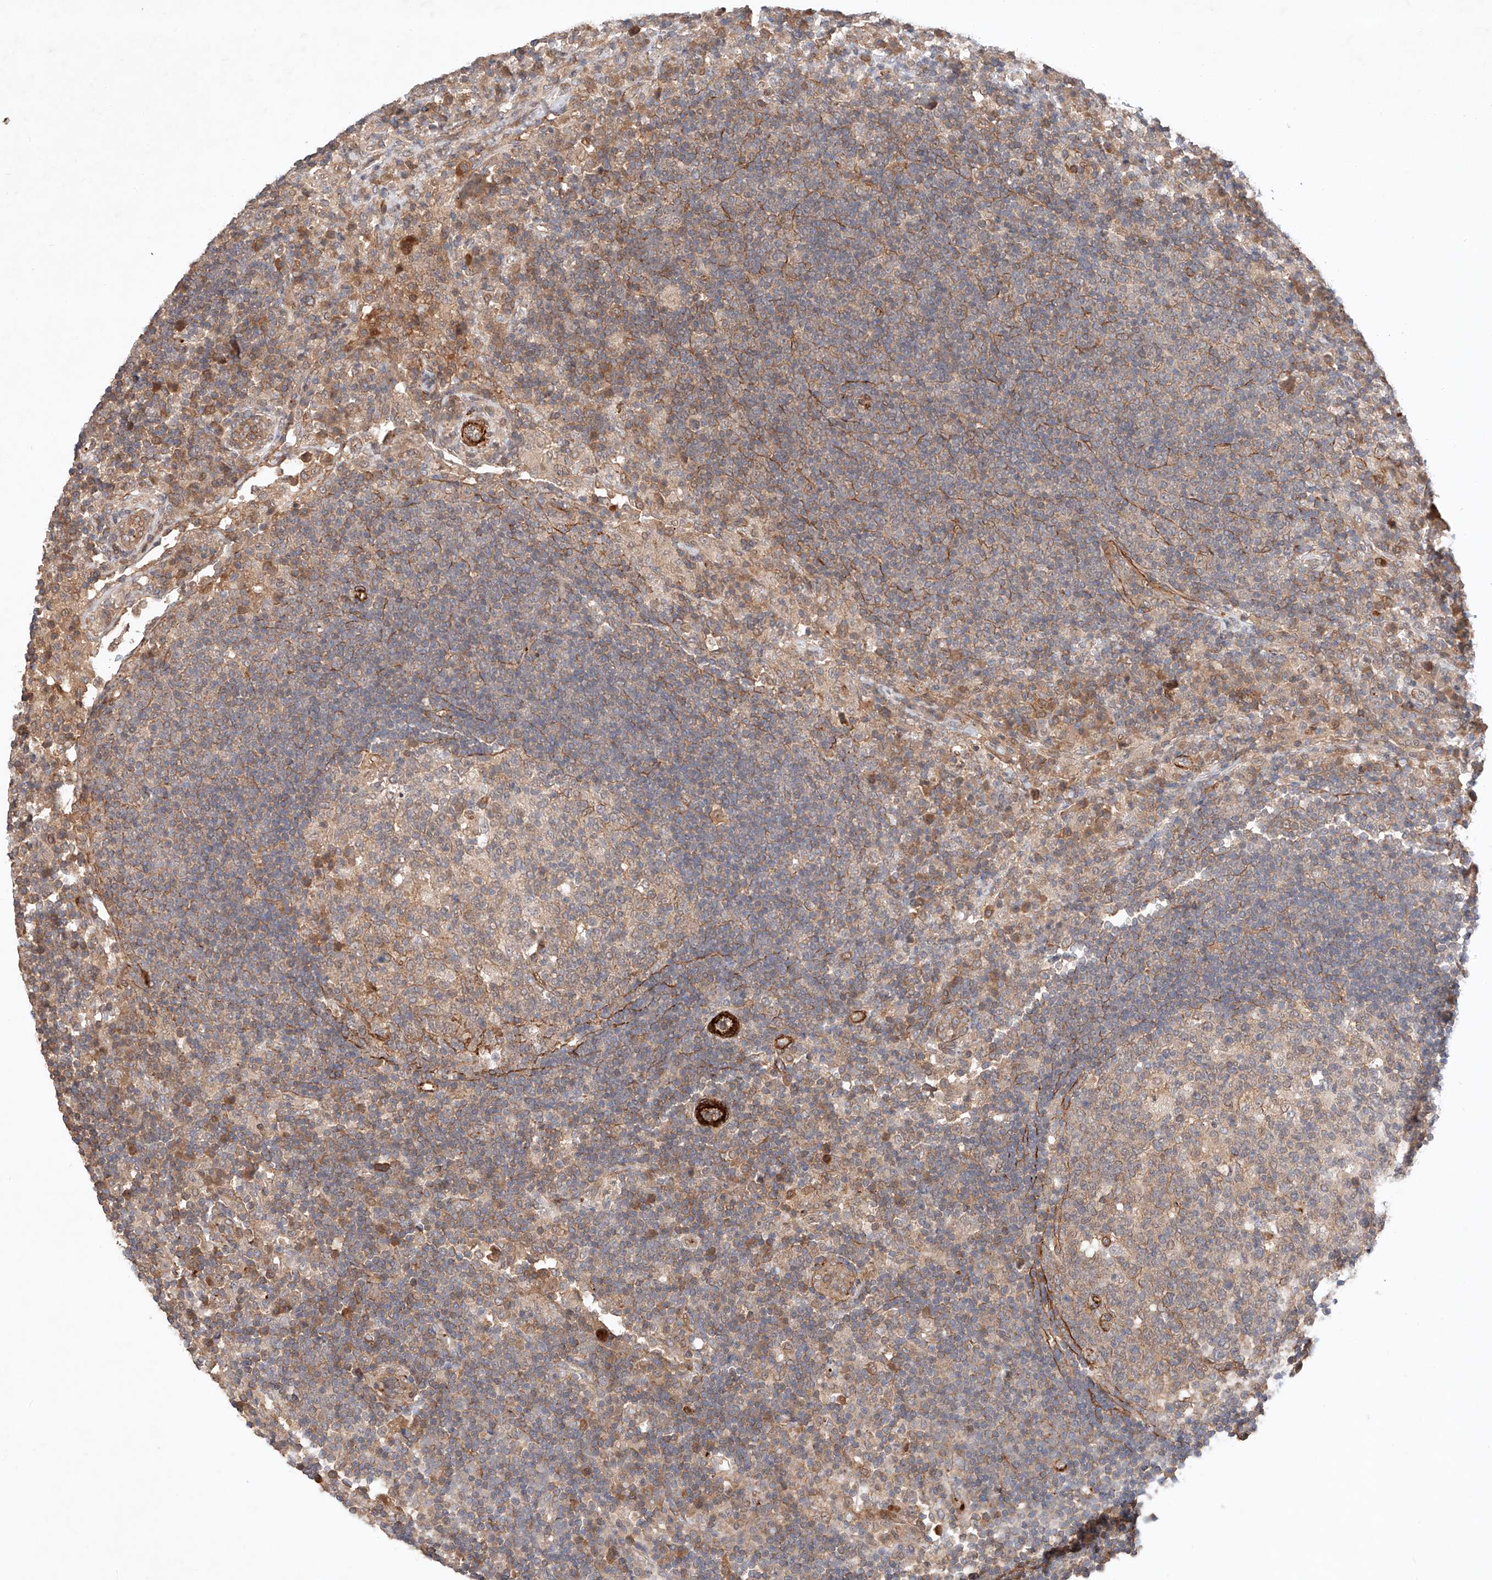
{"staining": {"intensity": "weak", "quantity": ">75%", "location": "cytoplasmic/membranous"}, "tissue": "lymph node", "cell_type": "Germinal center cells", "image_type": "normal", "snomed": [{"axis": "morphology", "description": "Normal tissue, NOS"}, {"axis": "topography", "description": "Lymph node"}], "caption": "The immunohistochemical stain labels weak cytoplasmic/membranous expression in germinal center cells of unremarkable lymph node.", "gene": "ARHGAP33", "patient": {"sex": "female", "age": 53}}